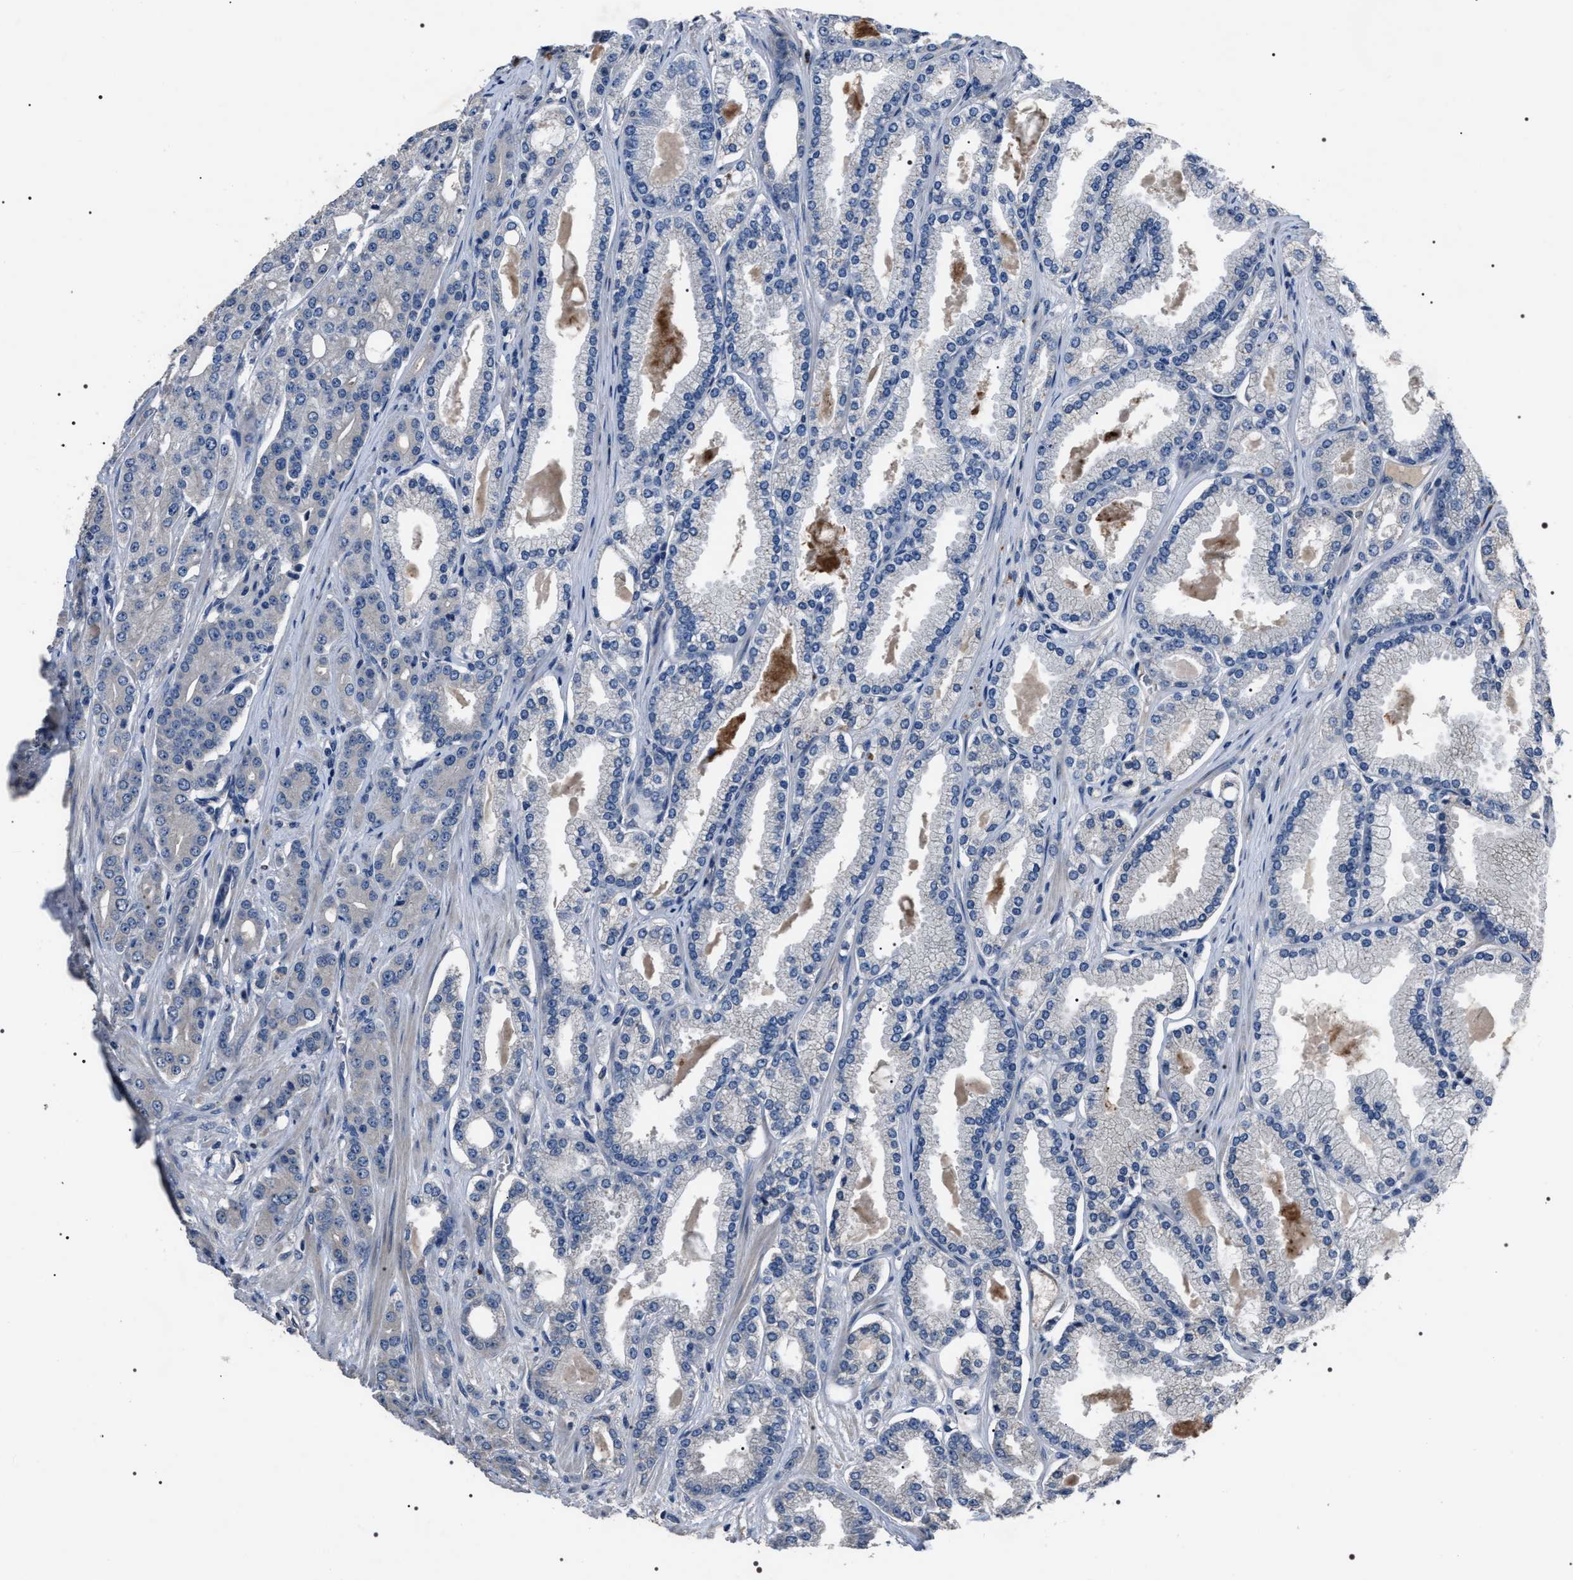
{"staining": {"intensity": "negative", "quantity": "none", "location": "none"}, "tissue": "prostate cancer", "cell_type": "Tumor cells", "image_type": "cancer", "snomed": [{"axis": "morphology", "description": "Adenocarcinoma, High grade"}, {"axis": "topography", "description": "Prostate"}], "caption": "The image reveals no significant staining in tumor cells of high-grade adenocarcinoma (prostate).", "gene": "TRIM54", "patient": {"sex": "male", "age": 71}}